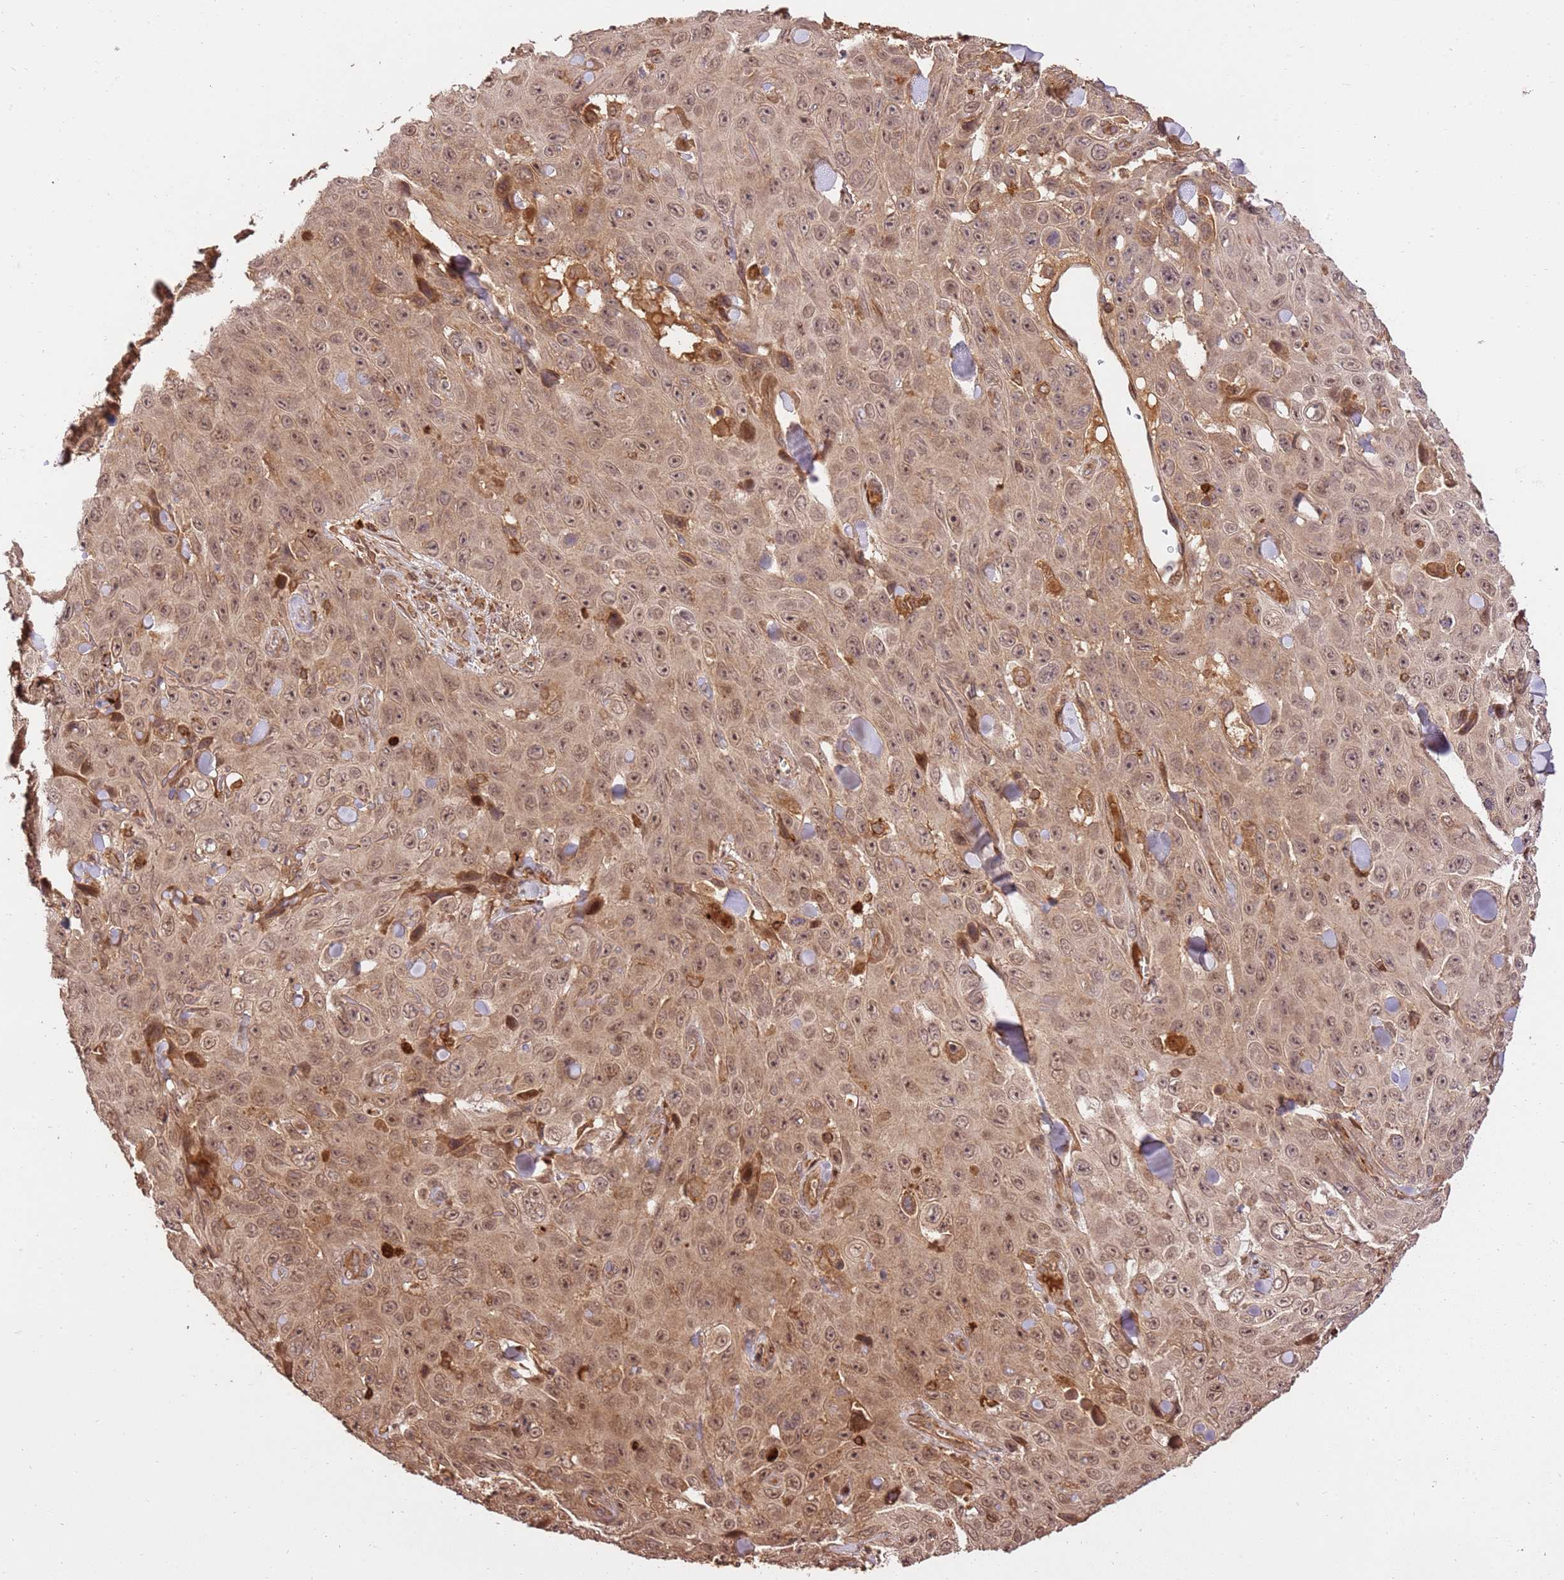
{"staining": {"intensity": "weak", "quantity": ">75%", "location": "cytoplasmic/membranous,nuclear"}, "tissue": "skin cancer", "cell_type": "Tumor cells", "image_type": "cancer", "snomed": [{"axis": "morphology", "description": "Squamous cell carcinoma, NOS"}, {"axis": "topography", "description": "Skin"}], "caption": "High-power microscopy captured an IHC photomicrograph of skin cancer (squamous cell carcinoma), revealing weak cytoplasmic/membranous and nuclear staining in approximately >75% of tumor cells.", "gene": "KATNAL2", "patient": {"sex": "male", "age": 82}}